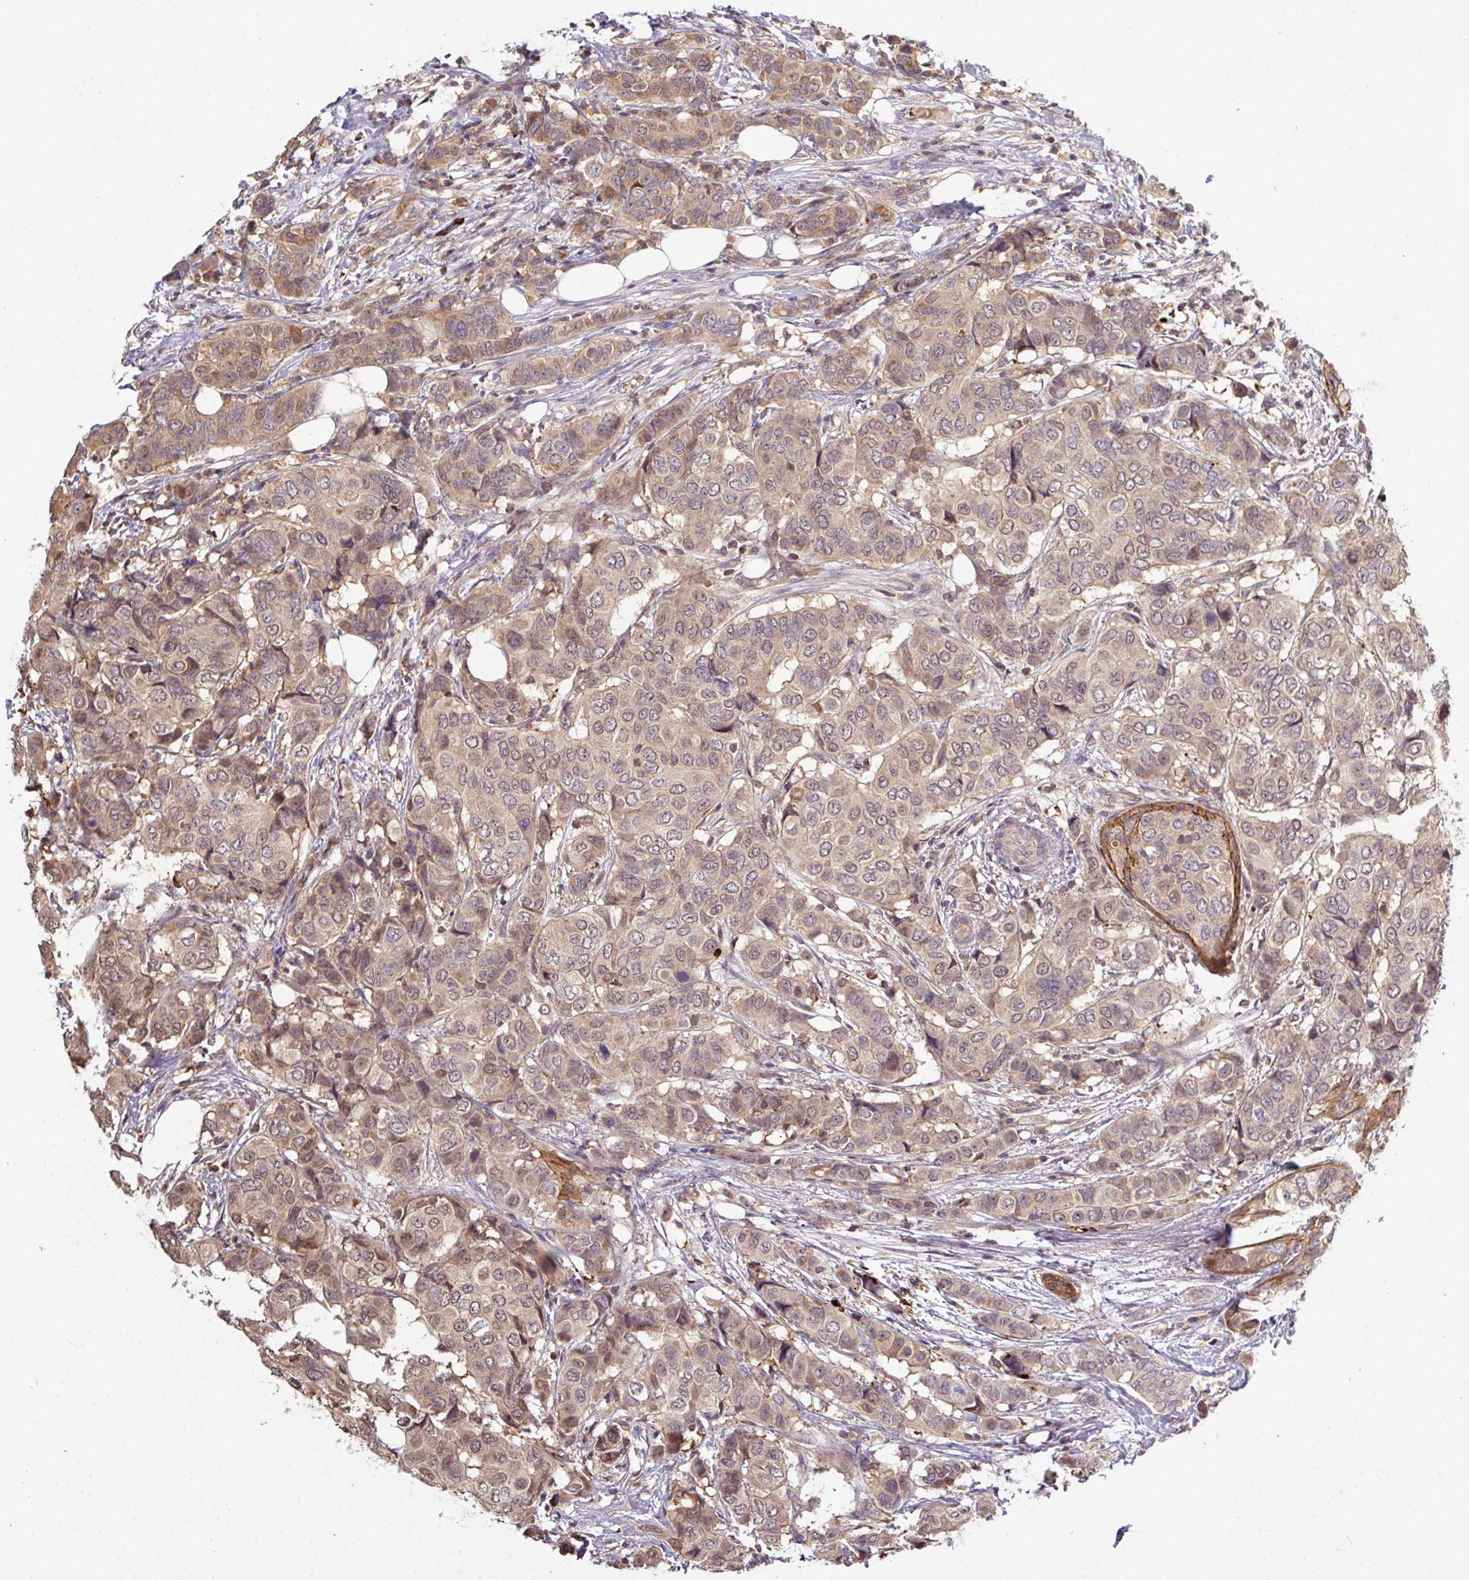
{"staining": {"intensity": "weak", "quantity": ">75%", "location": "cytoplasmic/membranous"}, "tissue": "breast cancer", "cell_type": "Tumor cells", "image_type": "cancer", "snomed": [{"axis": "morphology", "description": "Lobular carcinoma"}, {"axis": "topography", "description": "Breast"}], "caption": "Protein staining of breast cancer (lobular carcinoma) tissue exhibits weak cytoplasmic/membranous staining in about >75% of tumor cells.", "gene": "TUSC3", "patient": {"sex": "female", "age": 51}}